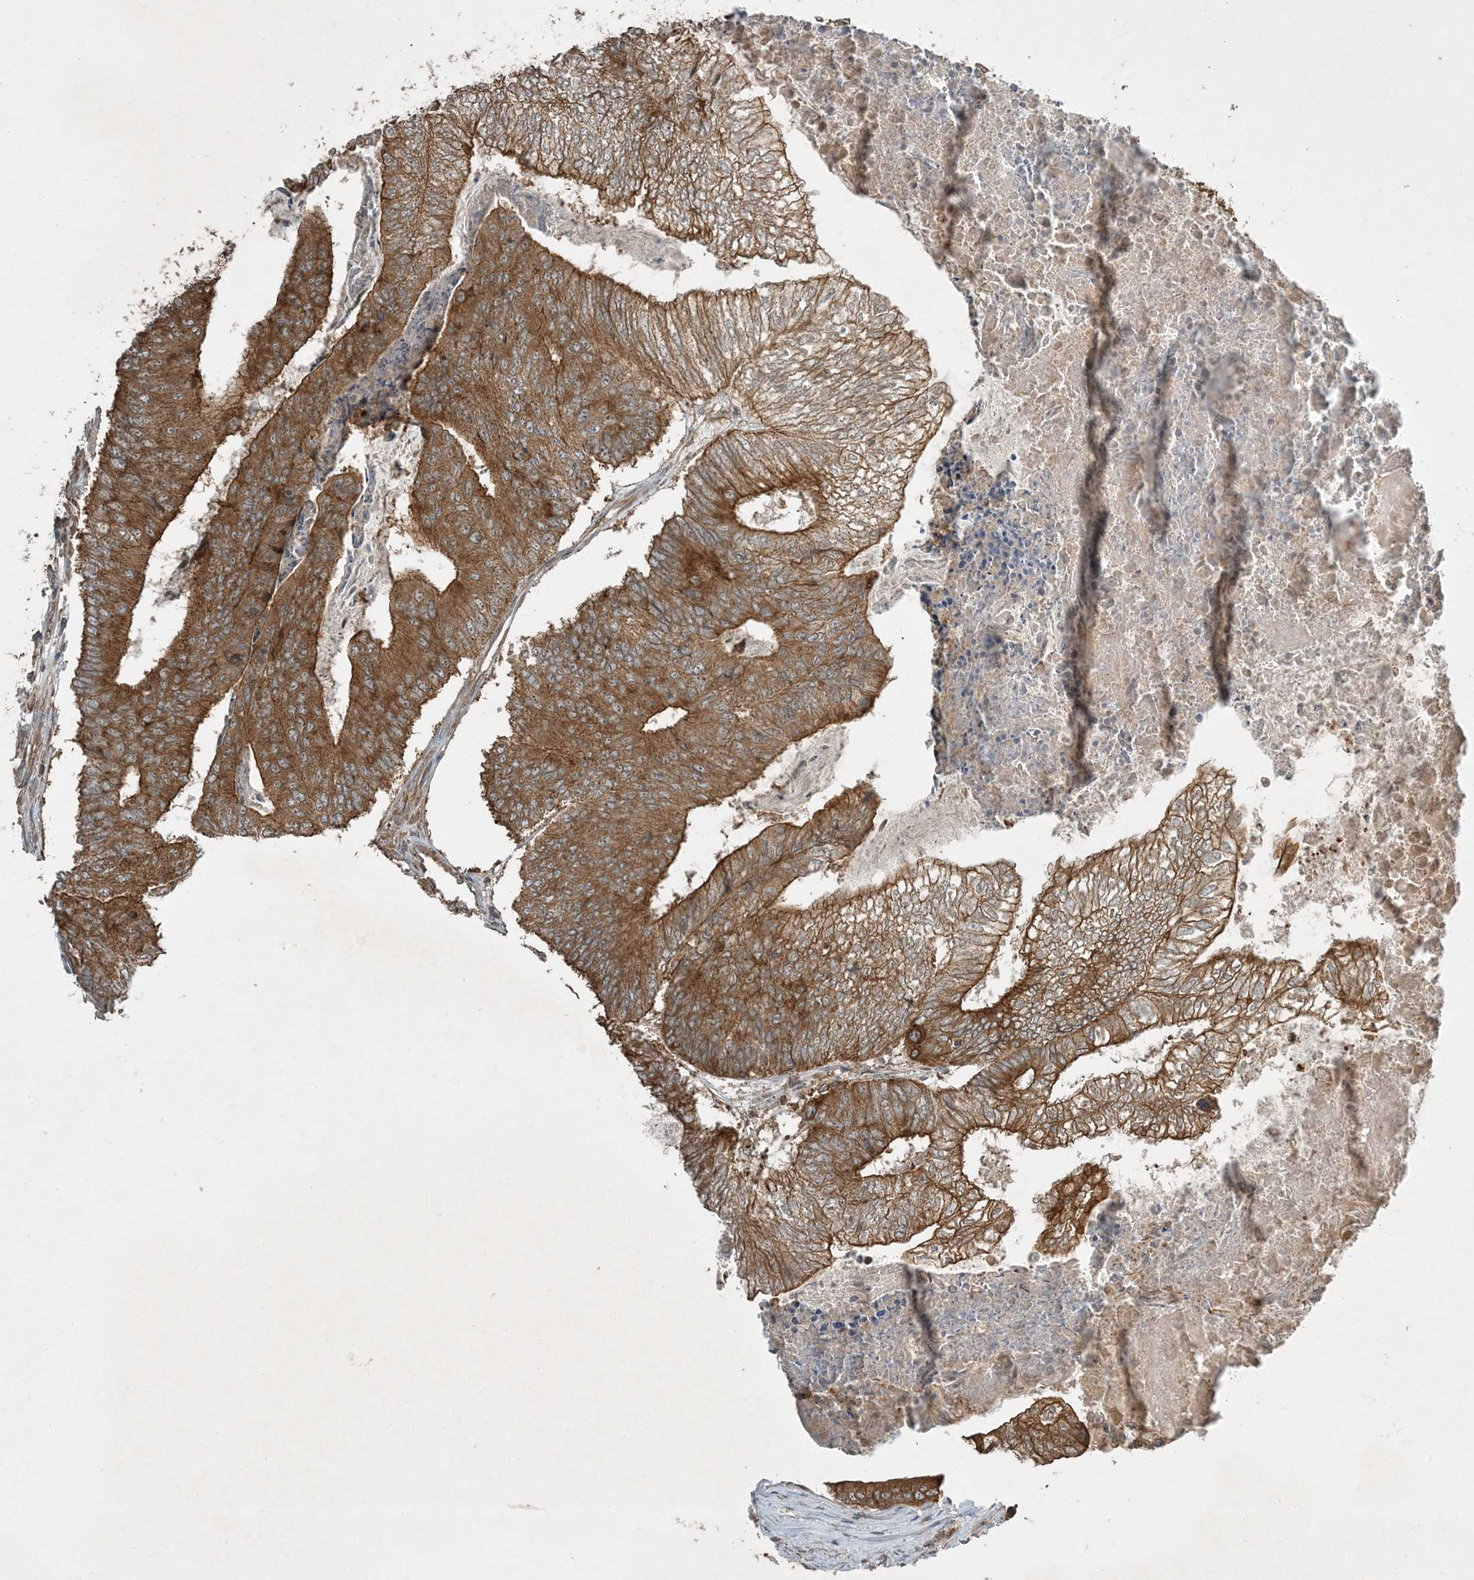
{"staining": {"intensity": "moderate", "quantity": ">75%", "location": "cytoplasmic/membranous"}, "tissue": "colorectal cancer", "cell_type": "Tumor cells", "image_type": "cancer", "snomed": [{"axis": "morphology", "description": "Adenocarcinoma, NOS"}, {"axis": "topography", "description": "Colon"}], "caption": "Immunohistochemistry (DAB (3,3'-diaminobenzidine)) staining of colorectal cancer demonstrates moderate cytoplasmic/membranous protein expression in approximately >75% of tumor cells.", "gene": "COMMD8", "patient": {"sex": "female", "age": 67}}